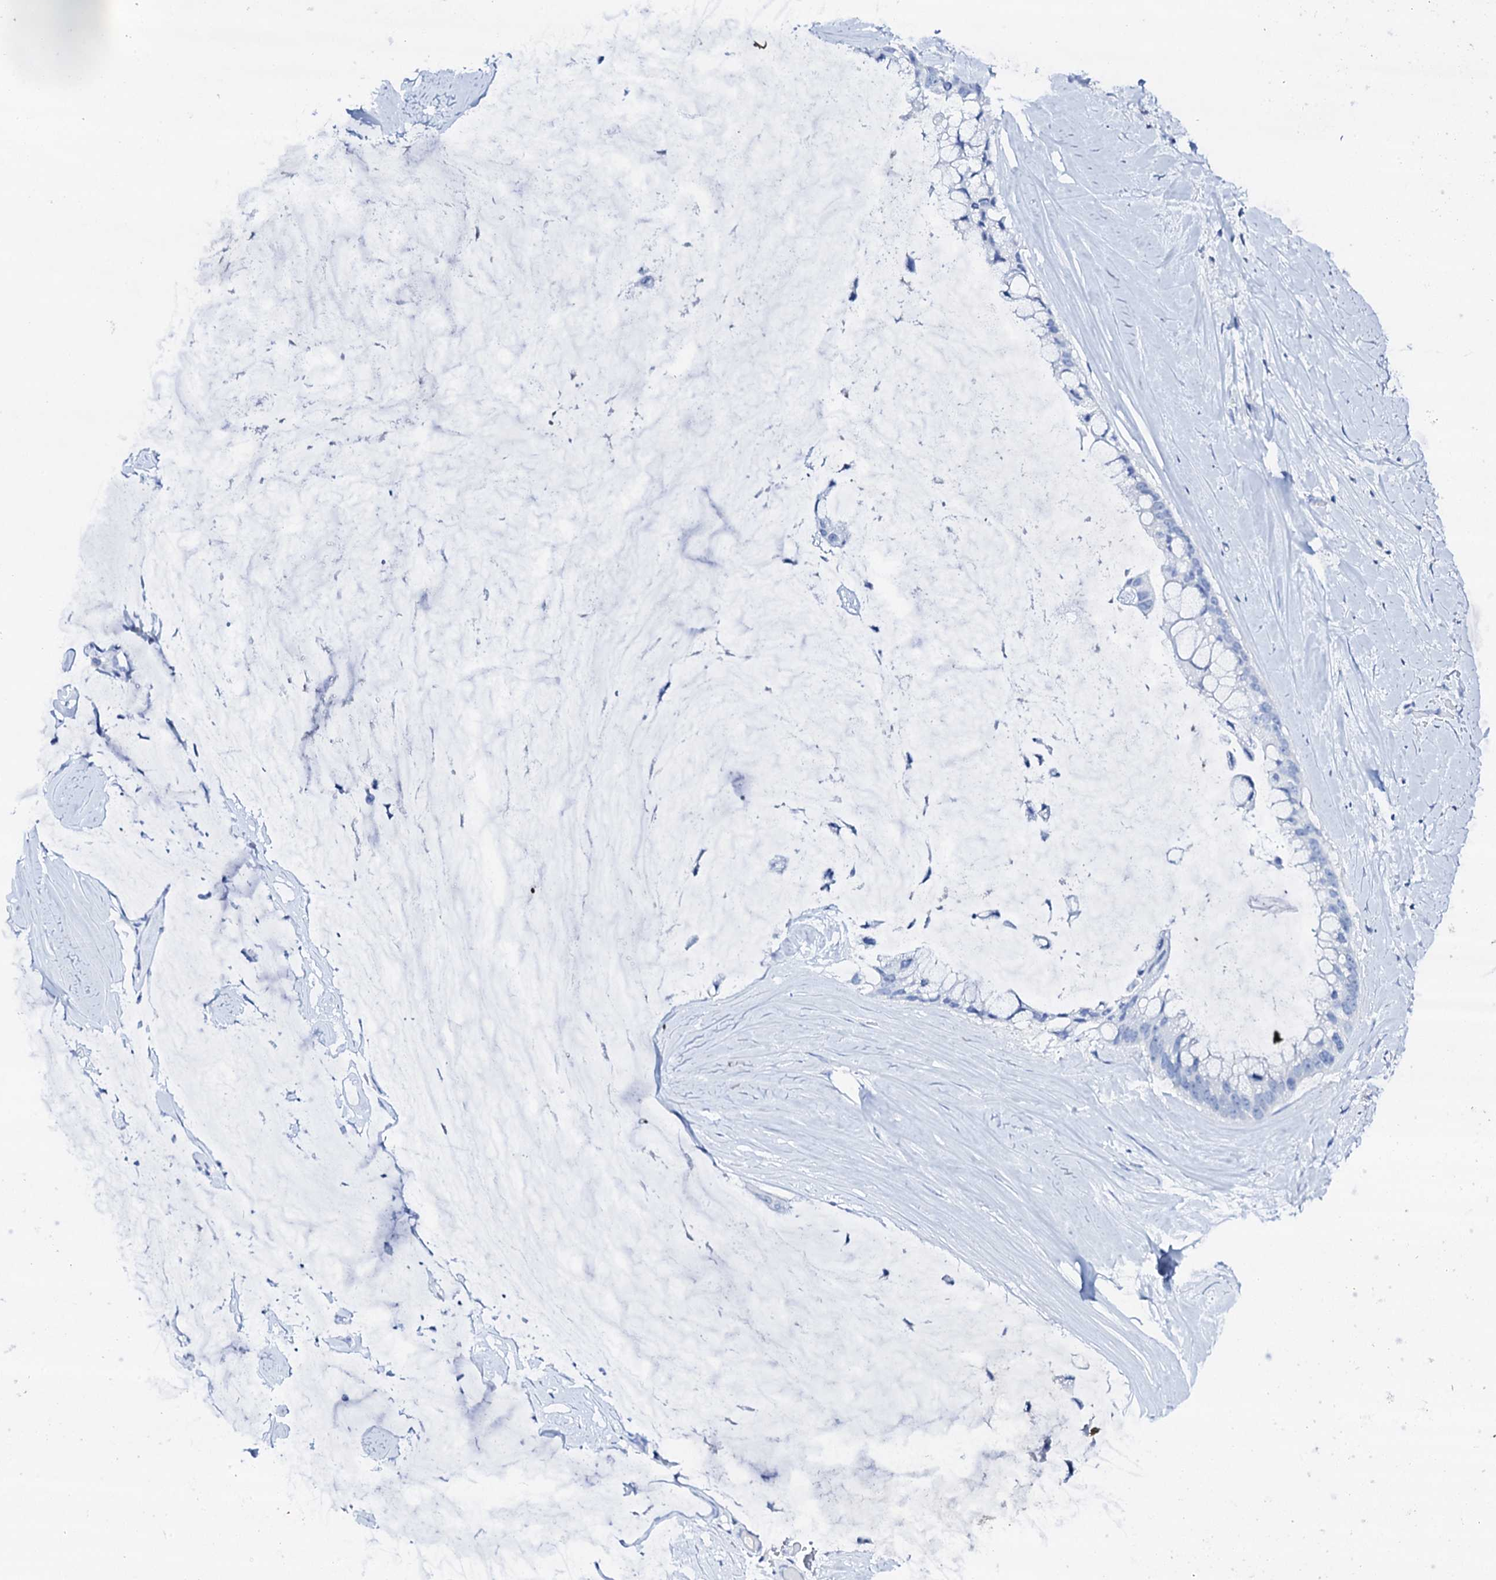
{"staining": {"intensity": "negative", "quantity": "none", "location": "none"}, "tissue": "ovarian cancer", "cell_type": "Tumor cells", "image_type": "cancer", "snomed": [{"axis": "morphology", "description": "Cystadenocarcinoma, mucinous, NOS"}, {"axis": "topography", "description": "Ovary"}], "caption": "Tumor cells show no significant protein staining in mucinous cystadenocarcinoma (ovarian).", "gene": "FBXL16", "patient": {"sex": "female", "age": 39}}